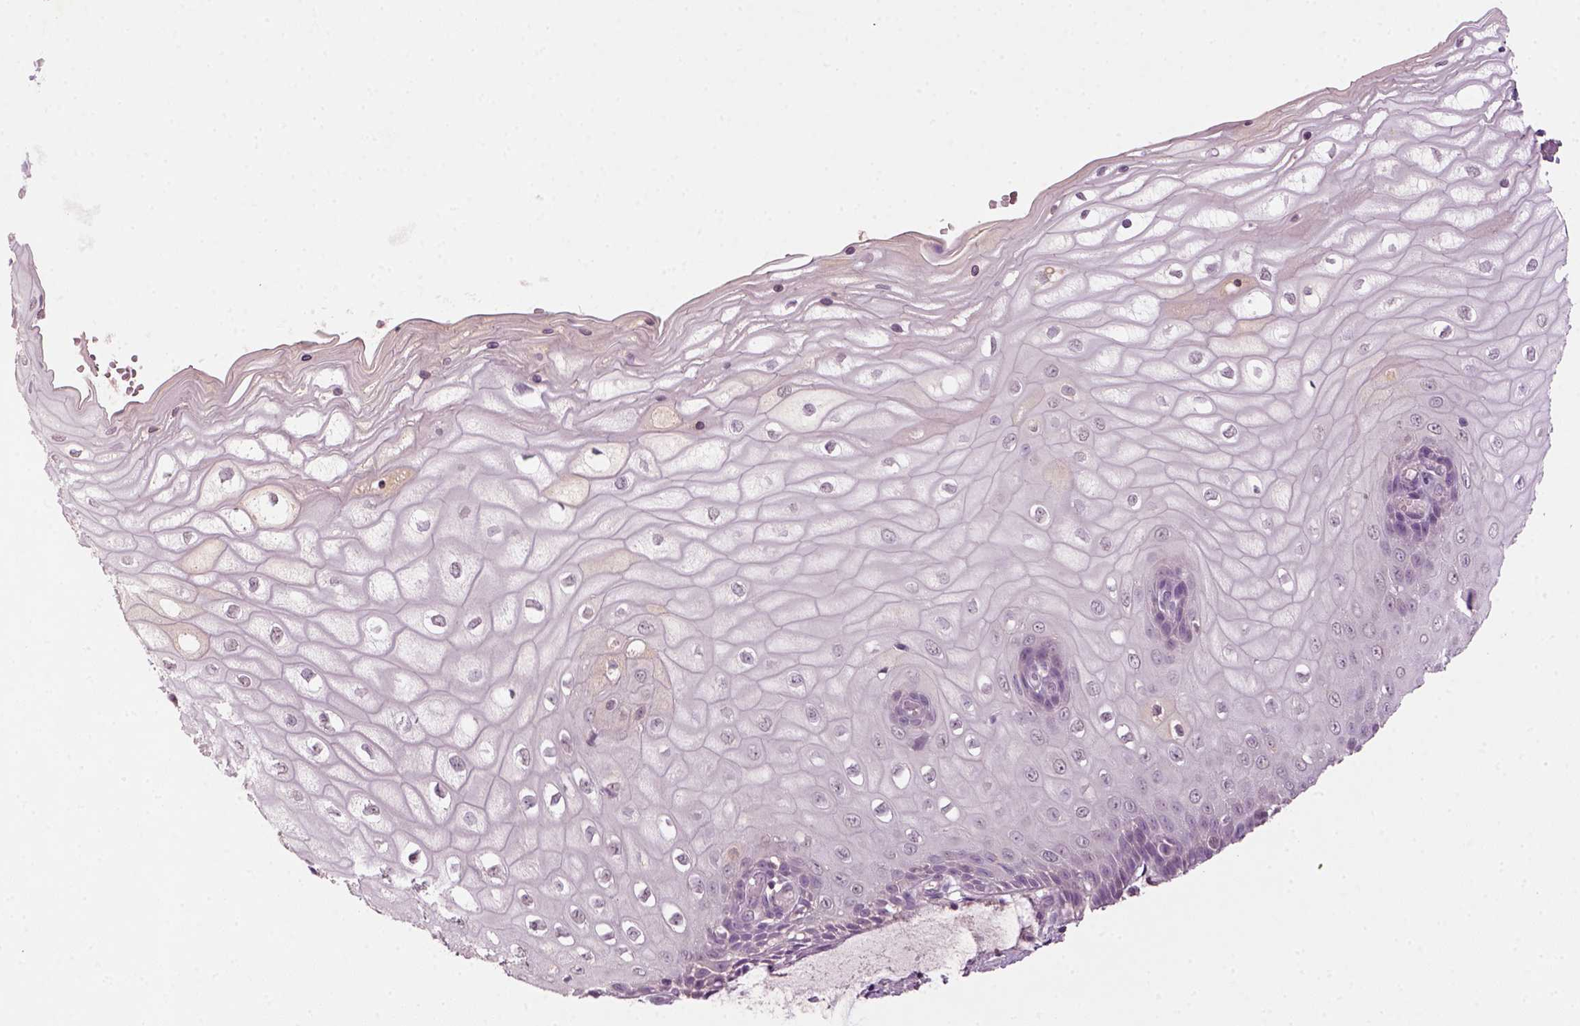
{"staining": {"intensity": "negative", "quantity": "none", "location": "none"}, "tissue": "cervix", "cell_type": "Glandular cells", "image_type": "normal", "snomed": [{"axis": "morphology", "description": "Normal tissue, NOS"}, {"axis": "topography", "description": "Cervix"}], "caption": "This is an immunohistochemistry micrograph of benign human cervix. There is no staining in glandular cells.", "gene": "NLGN2", "patient": {"sex": "female", "age": 37}}